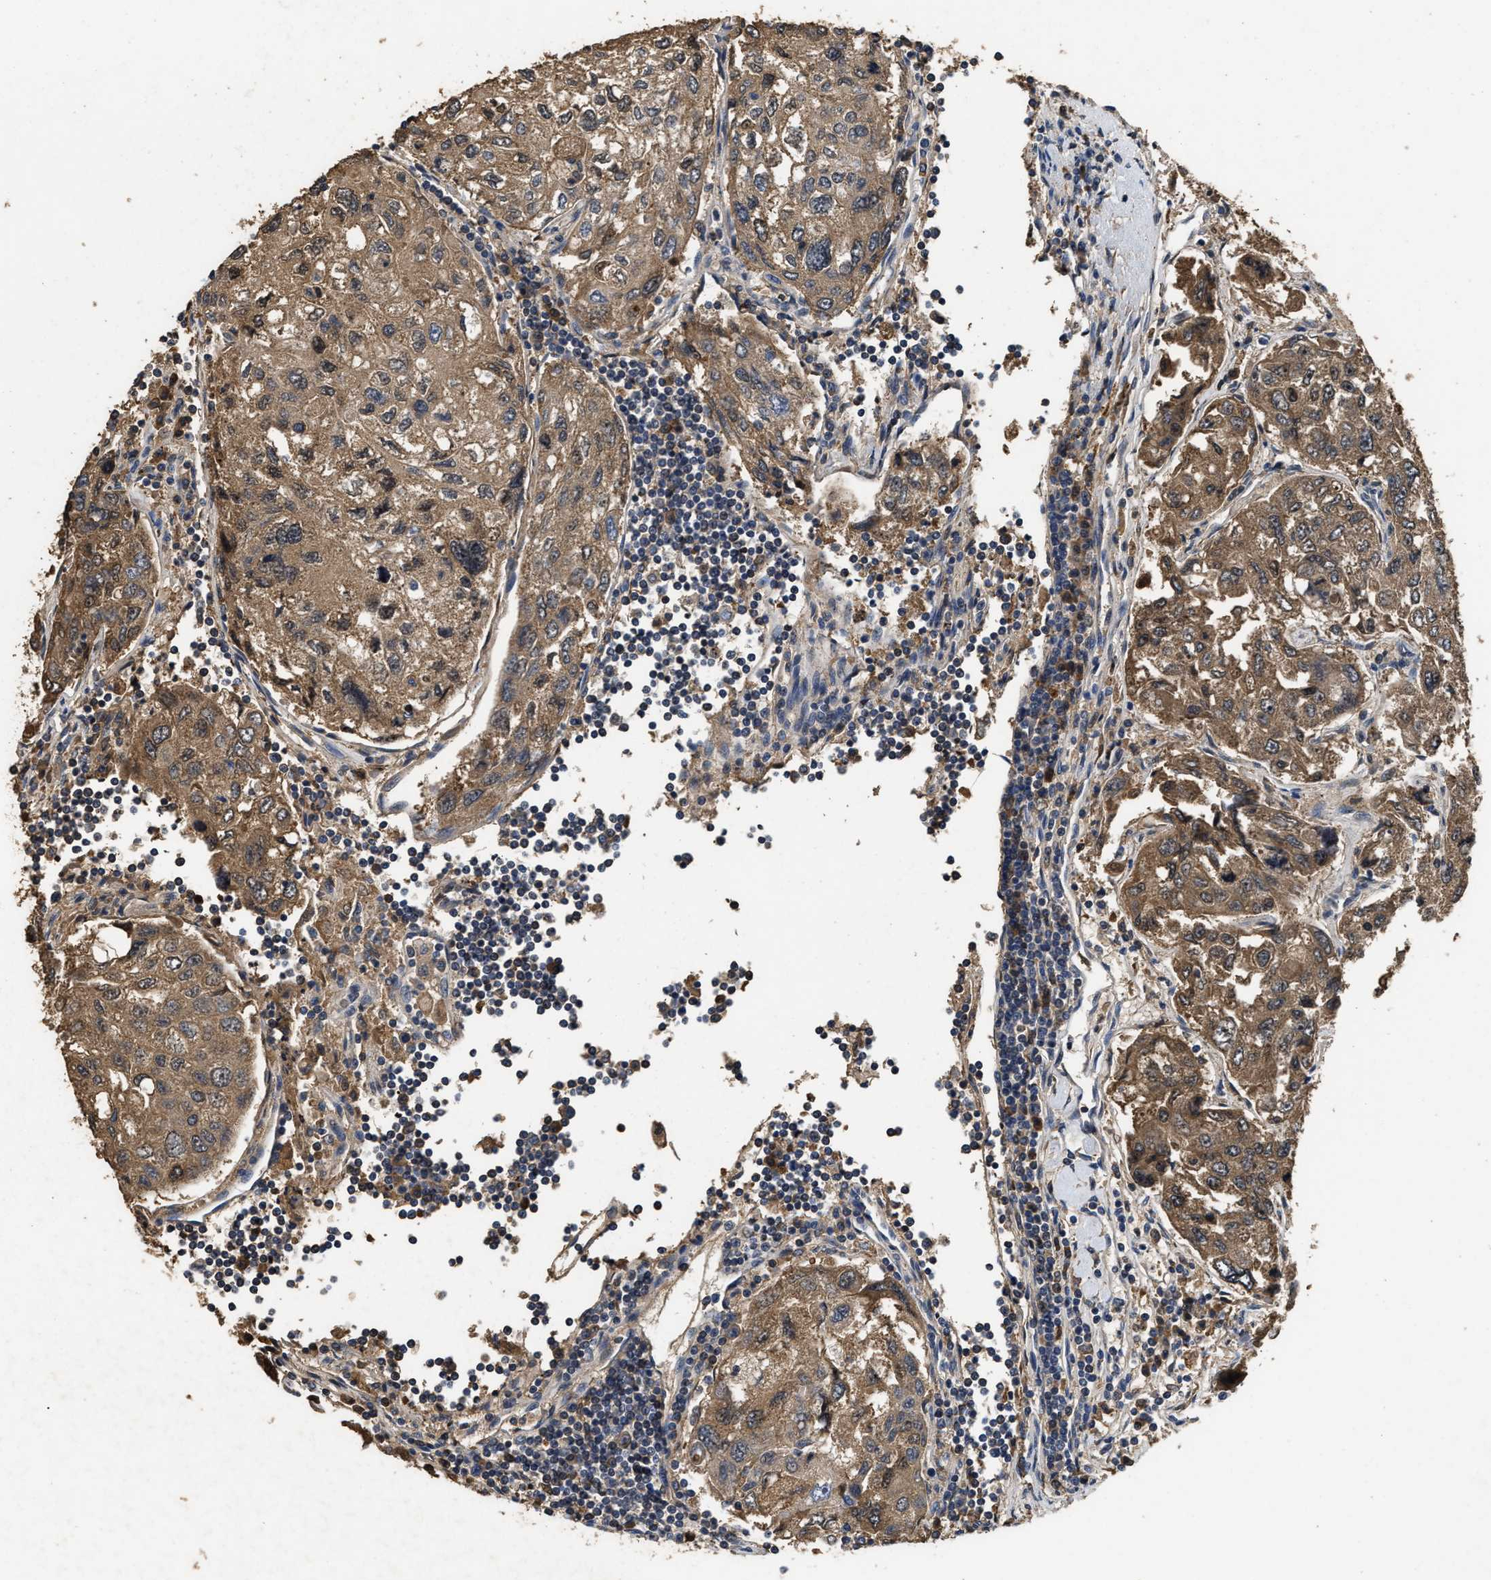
{"staining": {"intensity": "moderate", "quantity": ">75%", "location": "cytoplasmic/membranous"}, "tissue": "urothelial cancer", "cell_type": "Tumor cells", "image_type": "cancer", "snomed": [{"axis": "morphology", "description": "Urothelial carcinoma, High grade"}, {"axis": "topography", "description": "Lymph node"}, {"axis": "topography", "description": "Urinary bladder"}], "caption": "Moderate cytoplasmic/membranous protein expression is appreciated in approximately >75% of tumor cells in urothelial cancer.", "gene": "C3", "patient": {"sex": "male", "age": 51}}